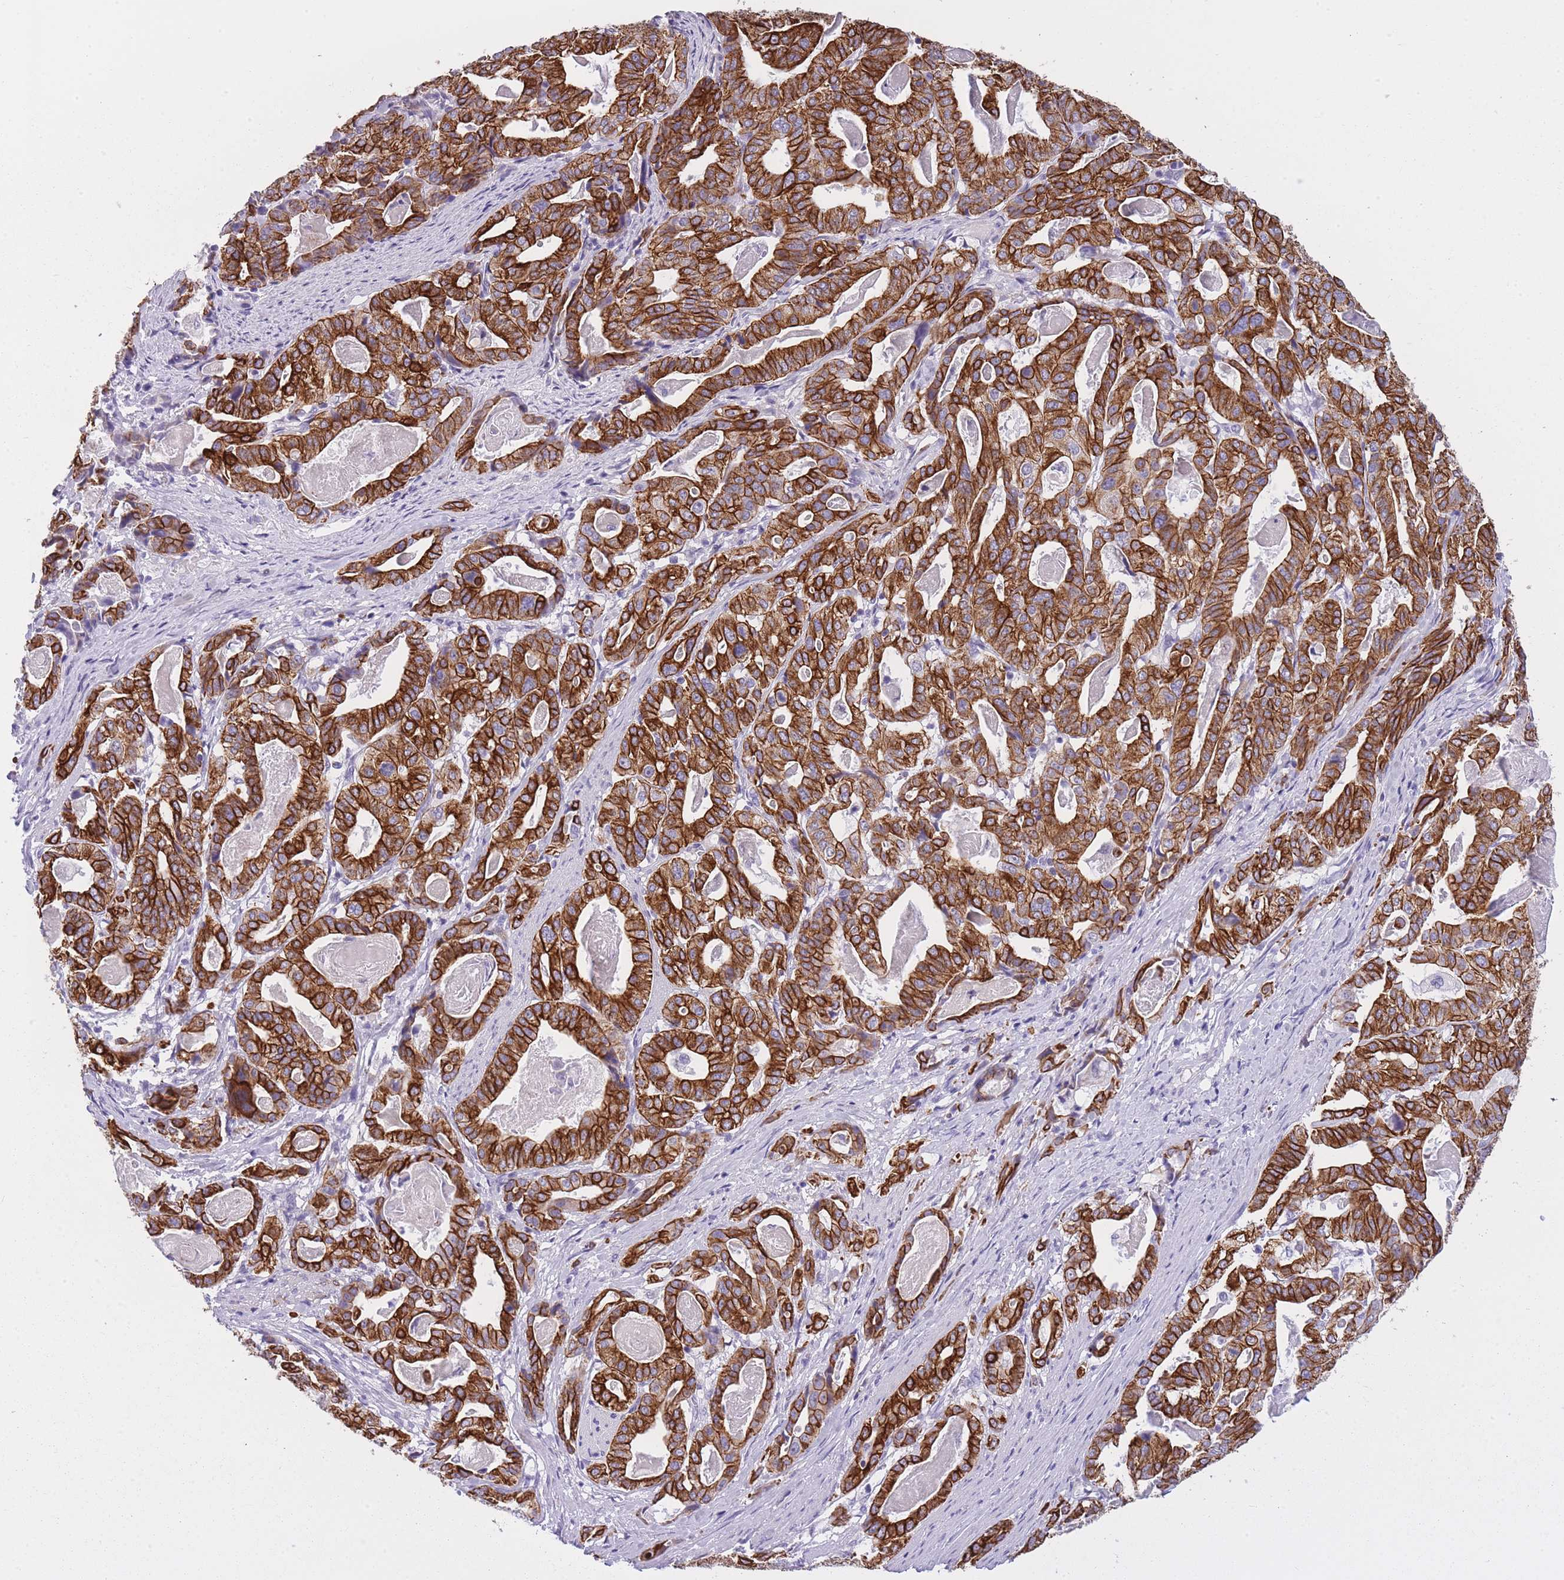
{"staining": {"intensity": "strong", "quantity": ">75%", "location": "cytoplasmic/membranous"}, "tissue": "stomach cancer", "cell_type": "Tumor cells", "image_type": "cancer", "snomed": [{"axis": "morphology", "description": "Adenocarcinoma, NOS"}, {"axis": "topography", "description": "Stomach"}], "caption": "The micrograph displays a brown stain indicating the presence of a protein in the cytoplasmic/membranous of tumor cells in stomach cancer.", "gene": "RADX", "patient": {"sex": "male", "age": 48}}